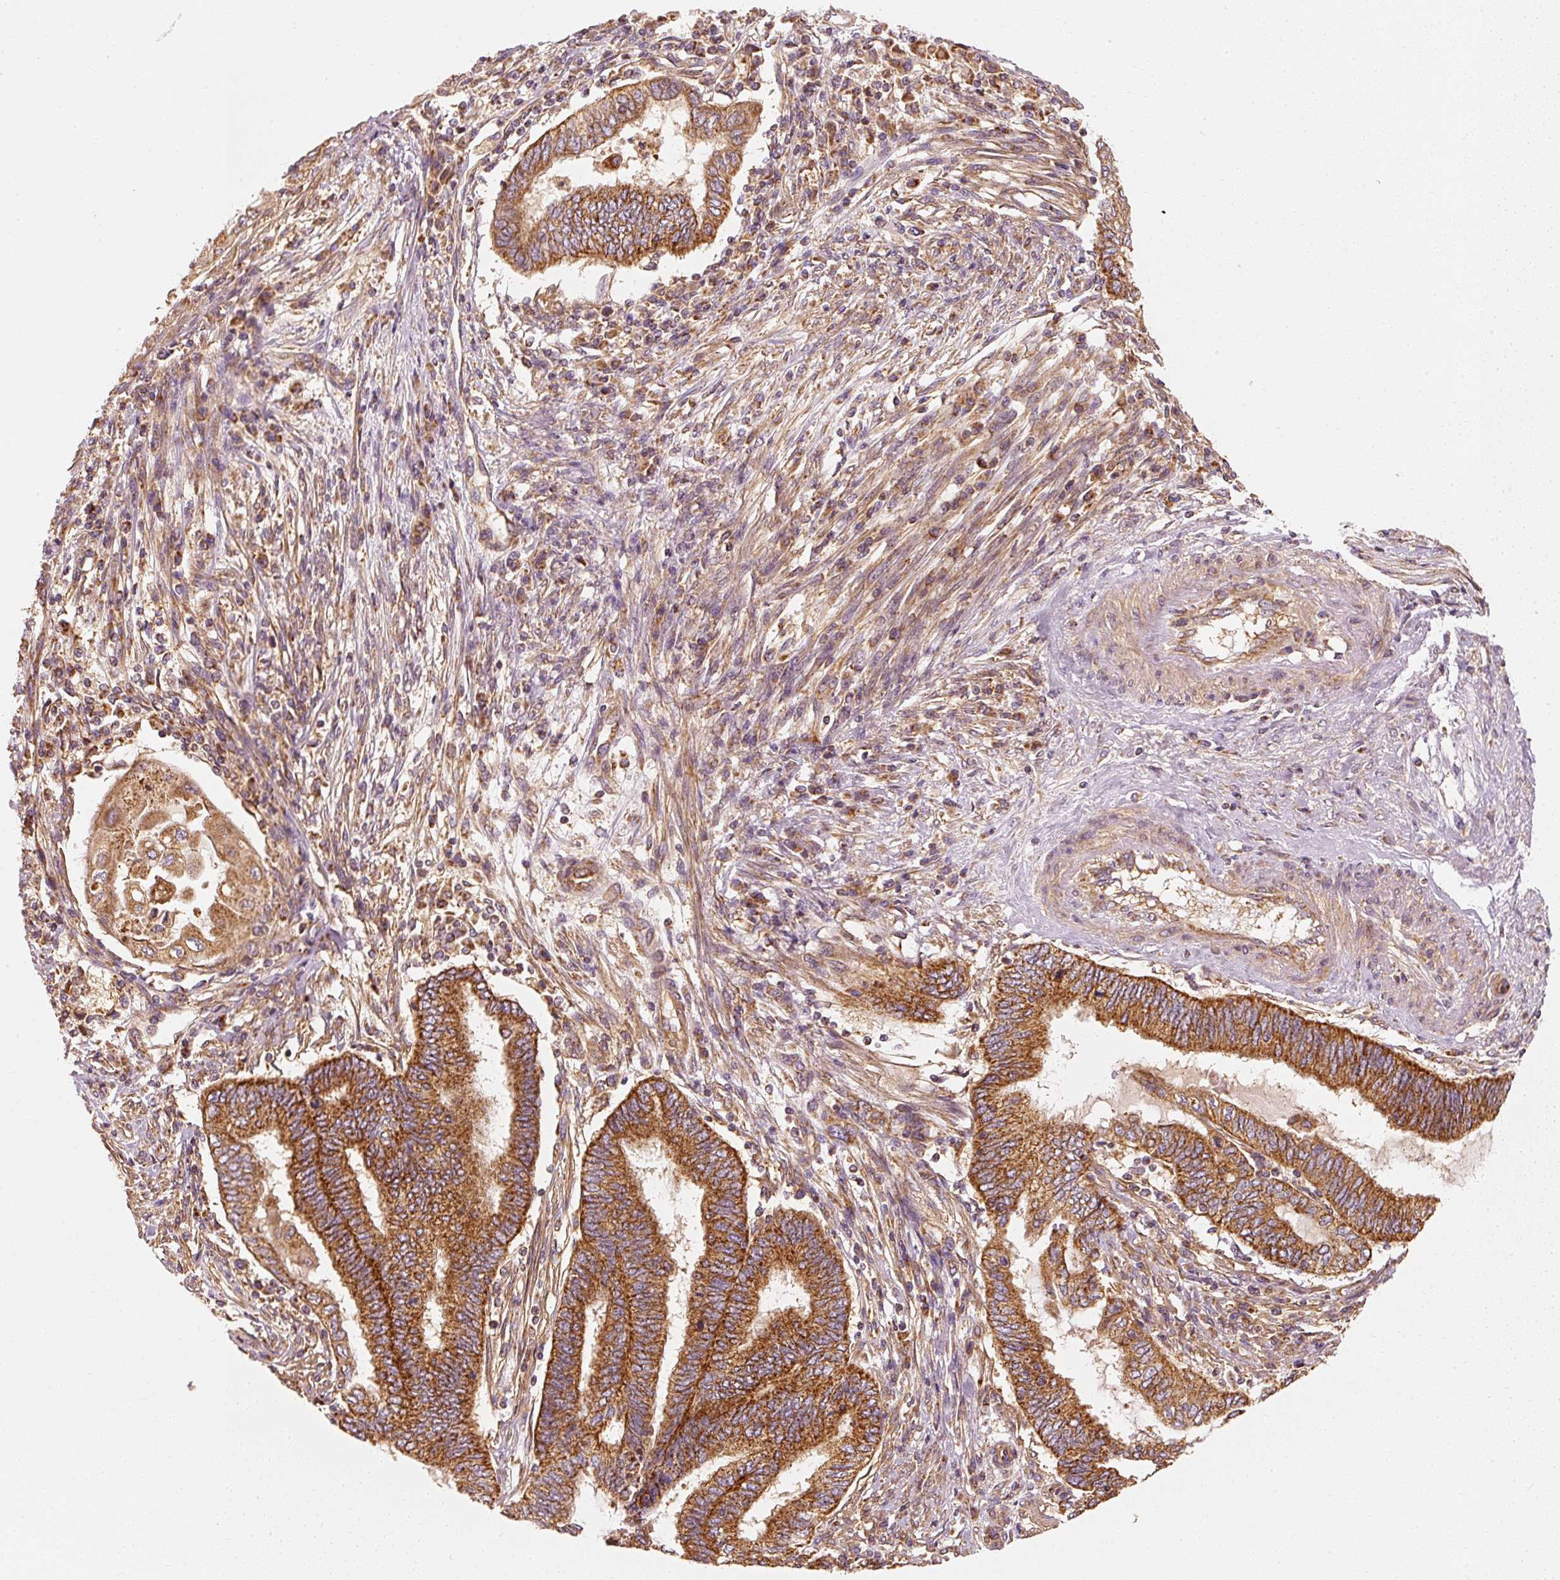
{"staining": {"intensity": "strong", "quantity": ">75%", "location": "cytoplasmic/membranous"}, "tissue": "endometrial cancer", "cell_type": "Tumor cells", "image_type": "cancer", "snomed": [{"axis": "morphology", "description": "Adenocarcinoma, NOS"}, {"axis": "topography", "description": "Uterus"}, {"axis": "topography", "description": "Endometrium"}], "caption": "Strong cytoplasmic/membranous expression is present in approximately >75% of tumor cells in endometrial cancer (adenocarcinoma).", "gene": "TOMM40", "patient": {"sex": "female", "age": 70}}